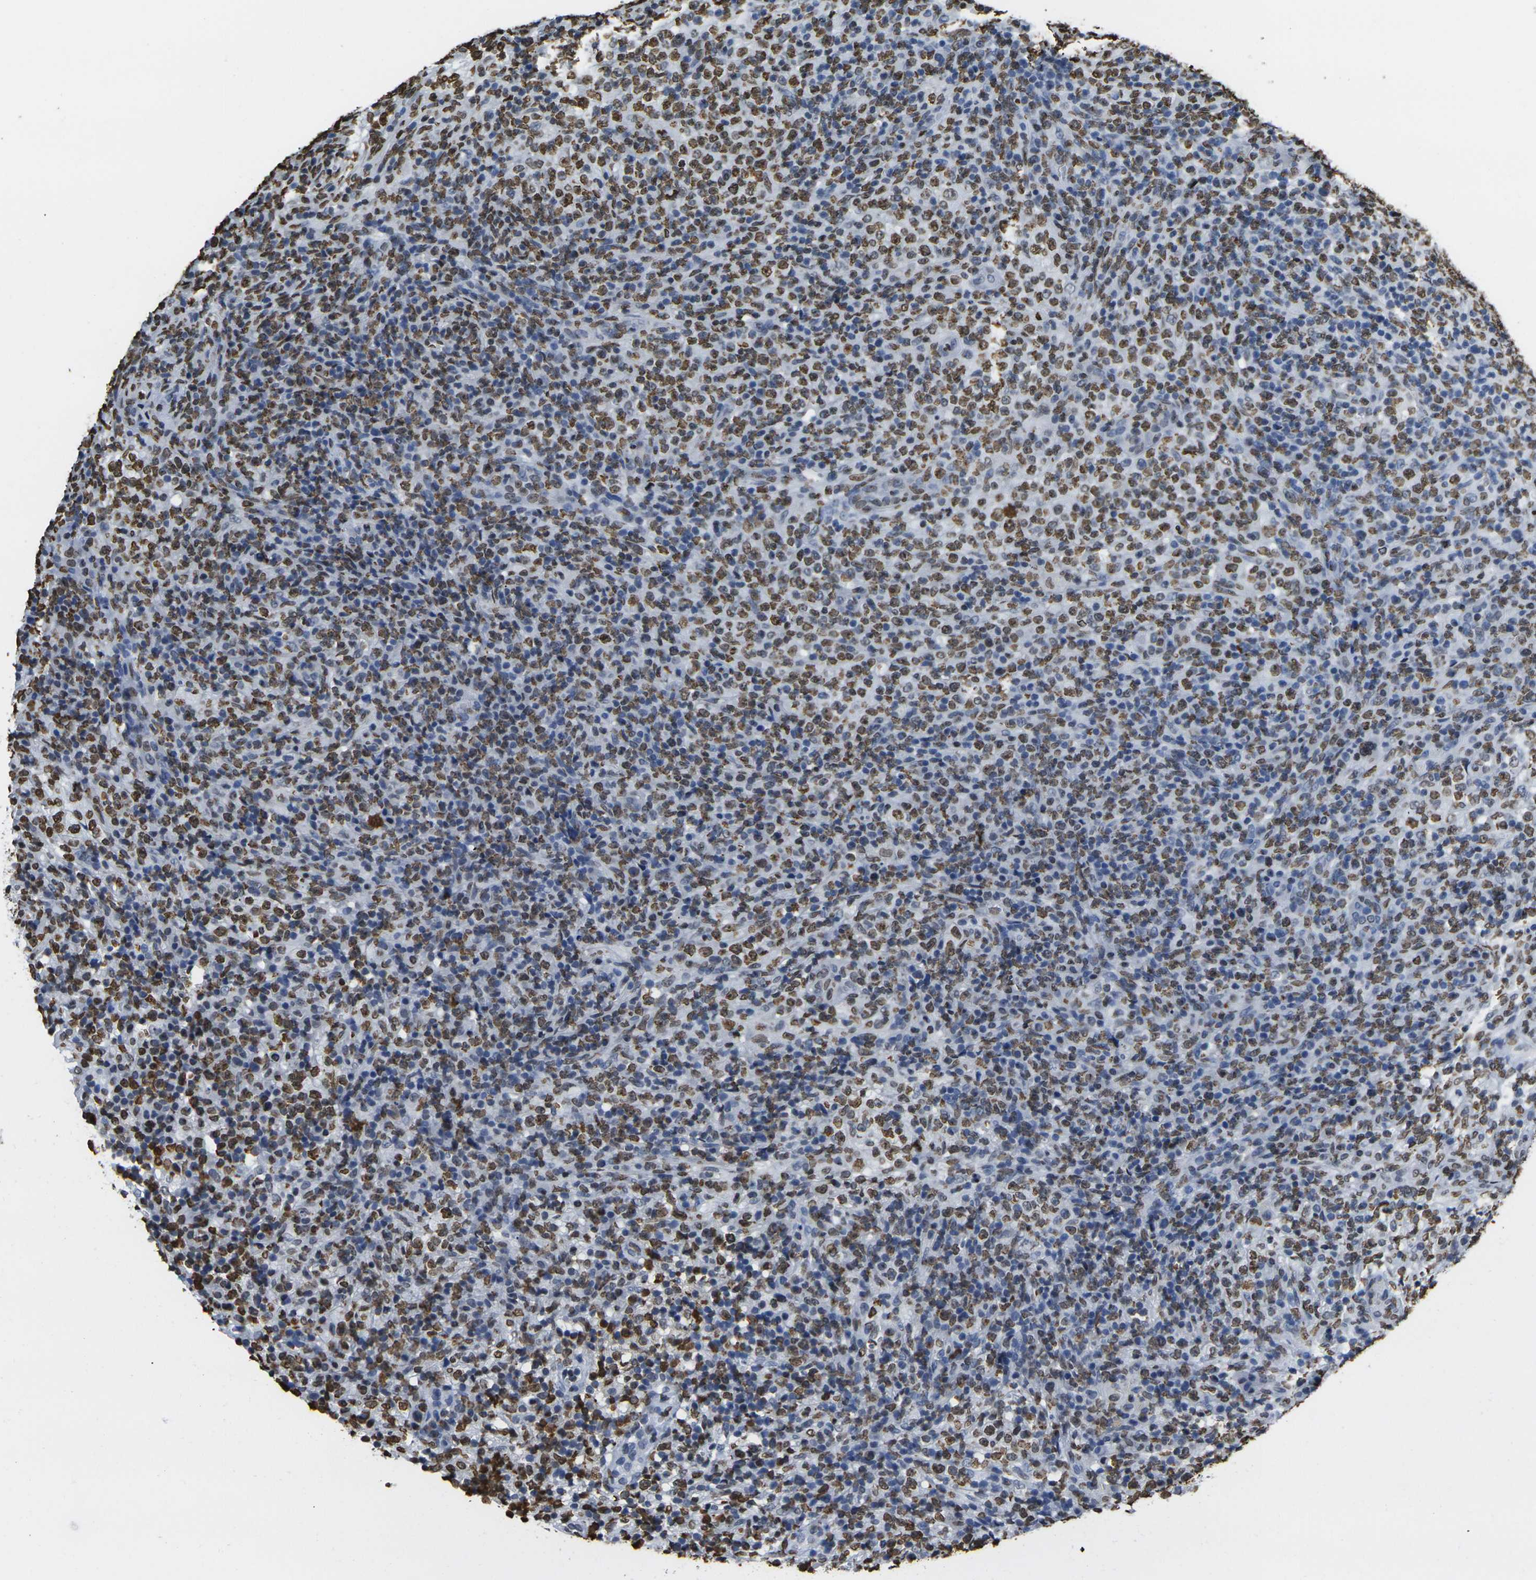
{"staining": {"intensity": "strong", "quantity": "25%-75%", "location": "nuclear"}, "tissue": "lymphoma", "cell_type": "Tumor cells", "image_type": "cancer", "snomed": [{"axis": "morphology", "description": "Malignant lymphoma, non-Hodgkin's type, High grade"}, {"axis": "topography", "description": "Lymph node"}], "caption": "High-magnification brightfield microscopy of lymphoma stained with DAB (brown) and counterstained with hematoxylin (blue). tumor cells exhibit strong nuclear staining is present in about25%-75% of cells.", "gene": "DRAXIN", "patient": {"sex": "female", "age": 76}}